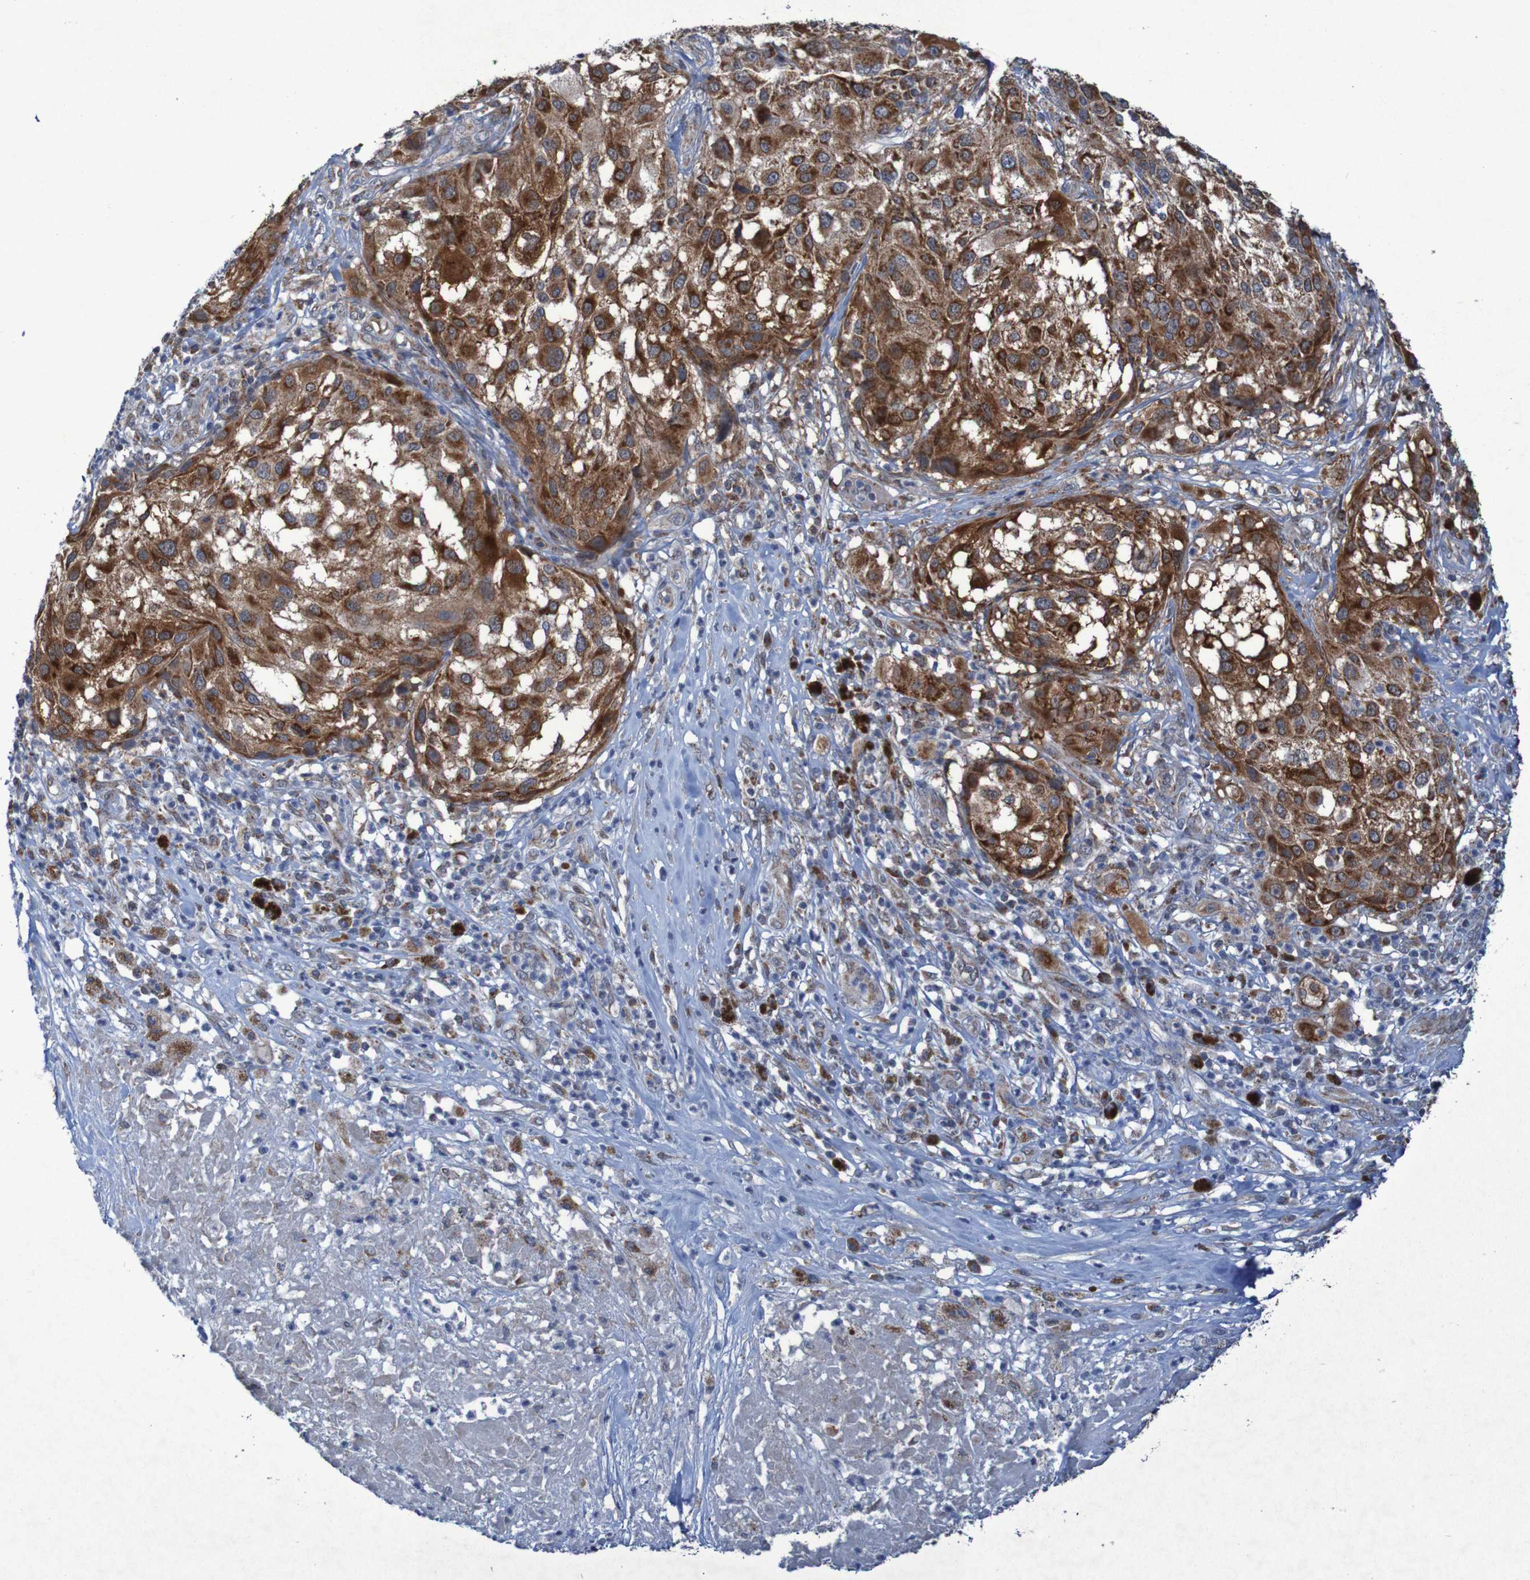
{"staining": {"intensity": "strong", "quantity": ">75%", "location": "cytoplasmic/membranous"}, "tissue": "melanoma", "cell_type": "Tumor cells", "image_type": "cancer", "snomed": [{"axis": "morphology", "description": "Necrosis, NOS"}, {"axis": "morphology", "description": "Malignant melanoma, NOS"}, {"axis": "topography", "description": "Skin"}], "caption": "IHC histopathology image of melanoma stained for a protein (brown), which reveals high levels of strong cytoplasmic/membranous staining in about >75% of tumor cells.", "gene": "CCDC51", "patient": {"sex": "female", "age": 87}}